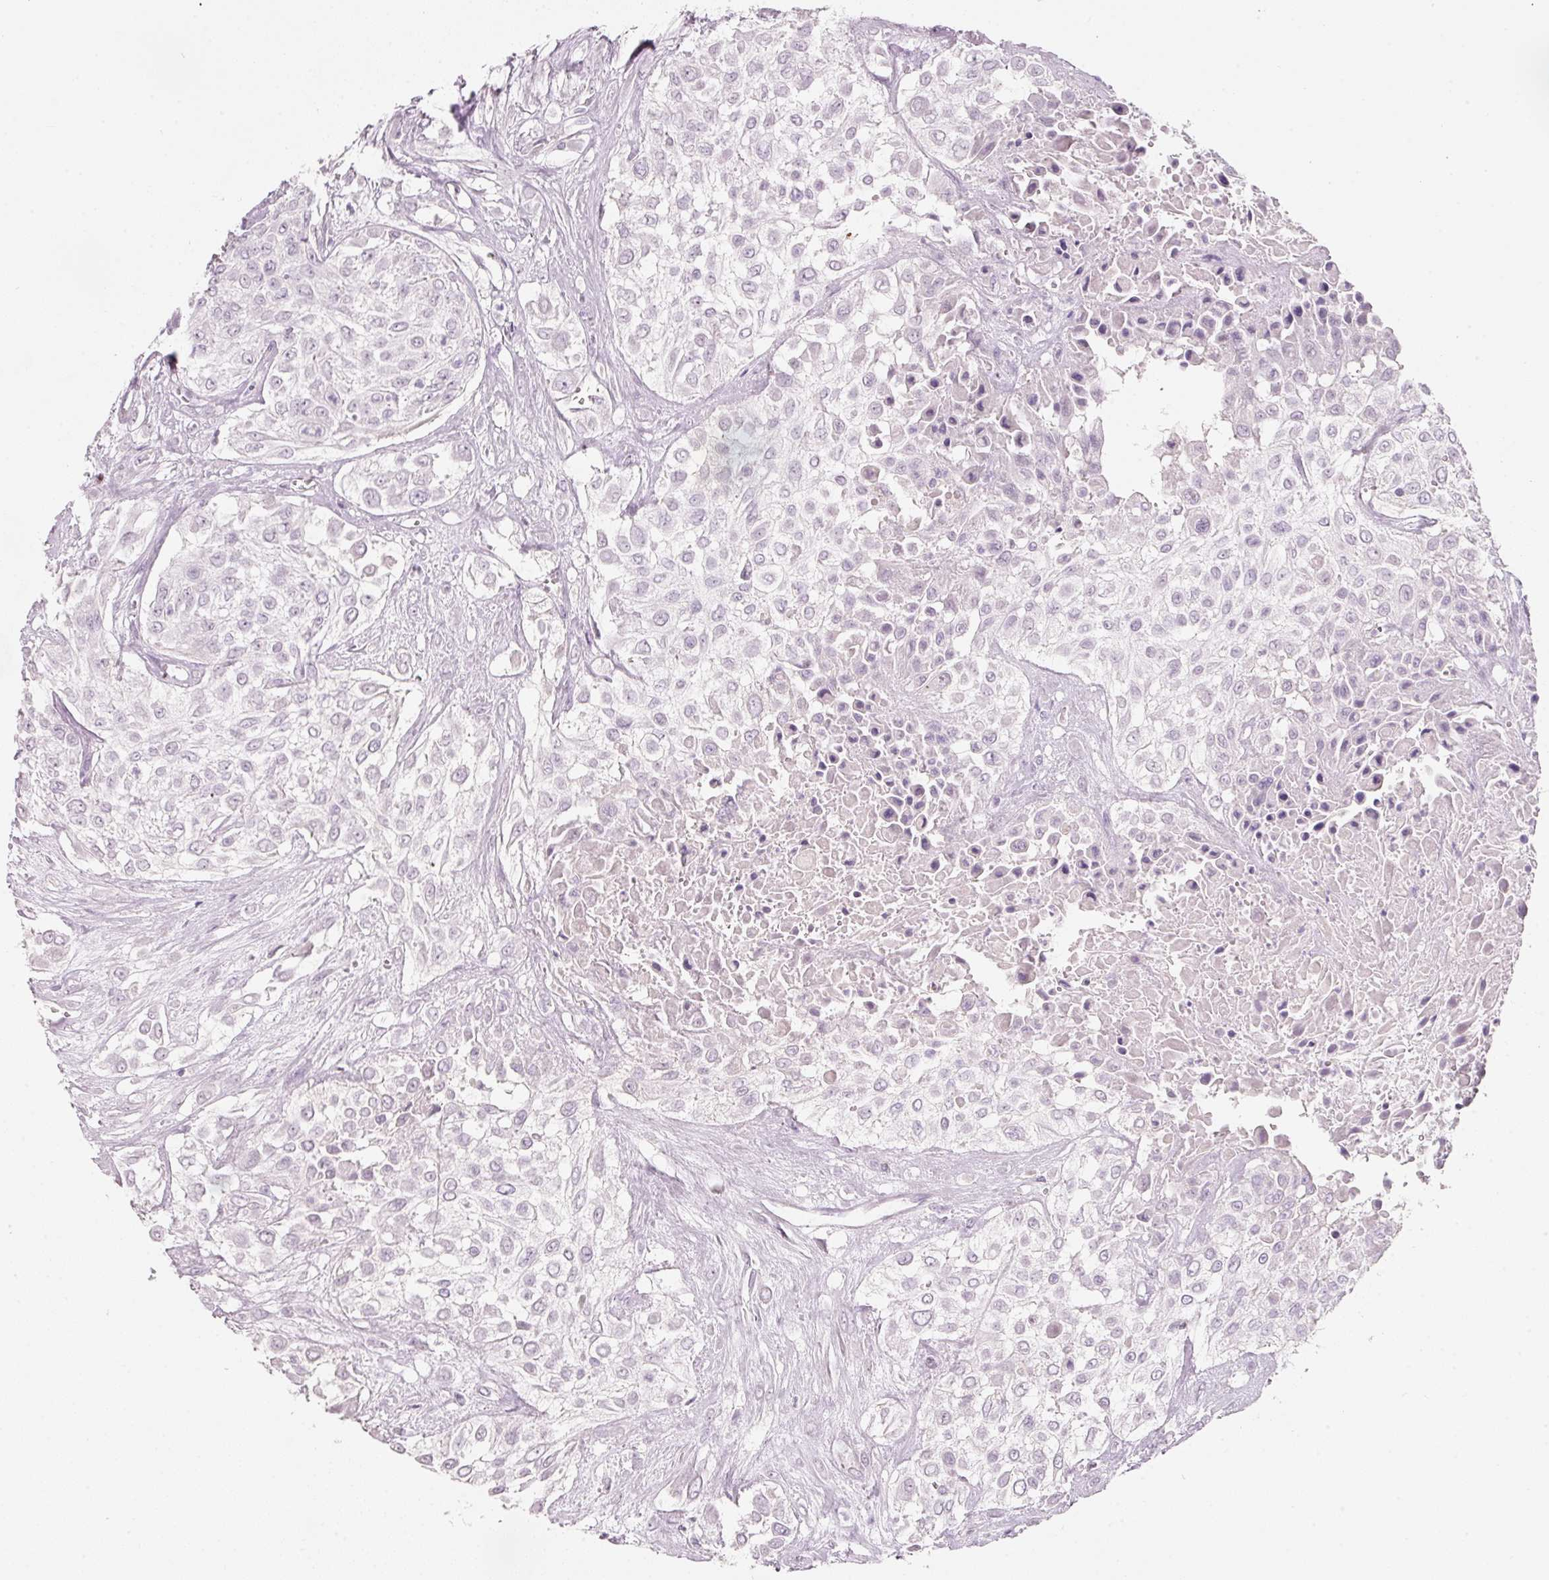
{"staining": {"intensity": "negative", "quantity": "none", "location": "none"}, "tissue": "urothelial cancer", "cell_type": "Tumor cells", "image_type": "cancer", "snomed": [{"axis": "morphology", "description": "Urothelial carcinoma, High grade"}, {"axis": "topography", "description": "Urinary bladder"}], "caption": "Tumor cells are negative for brown protein staining in urothelial cancer.", "gene": "ENSG00000206549", "patient": {"sex": "male", "age": 57}}